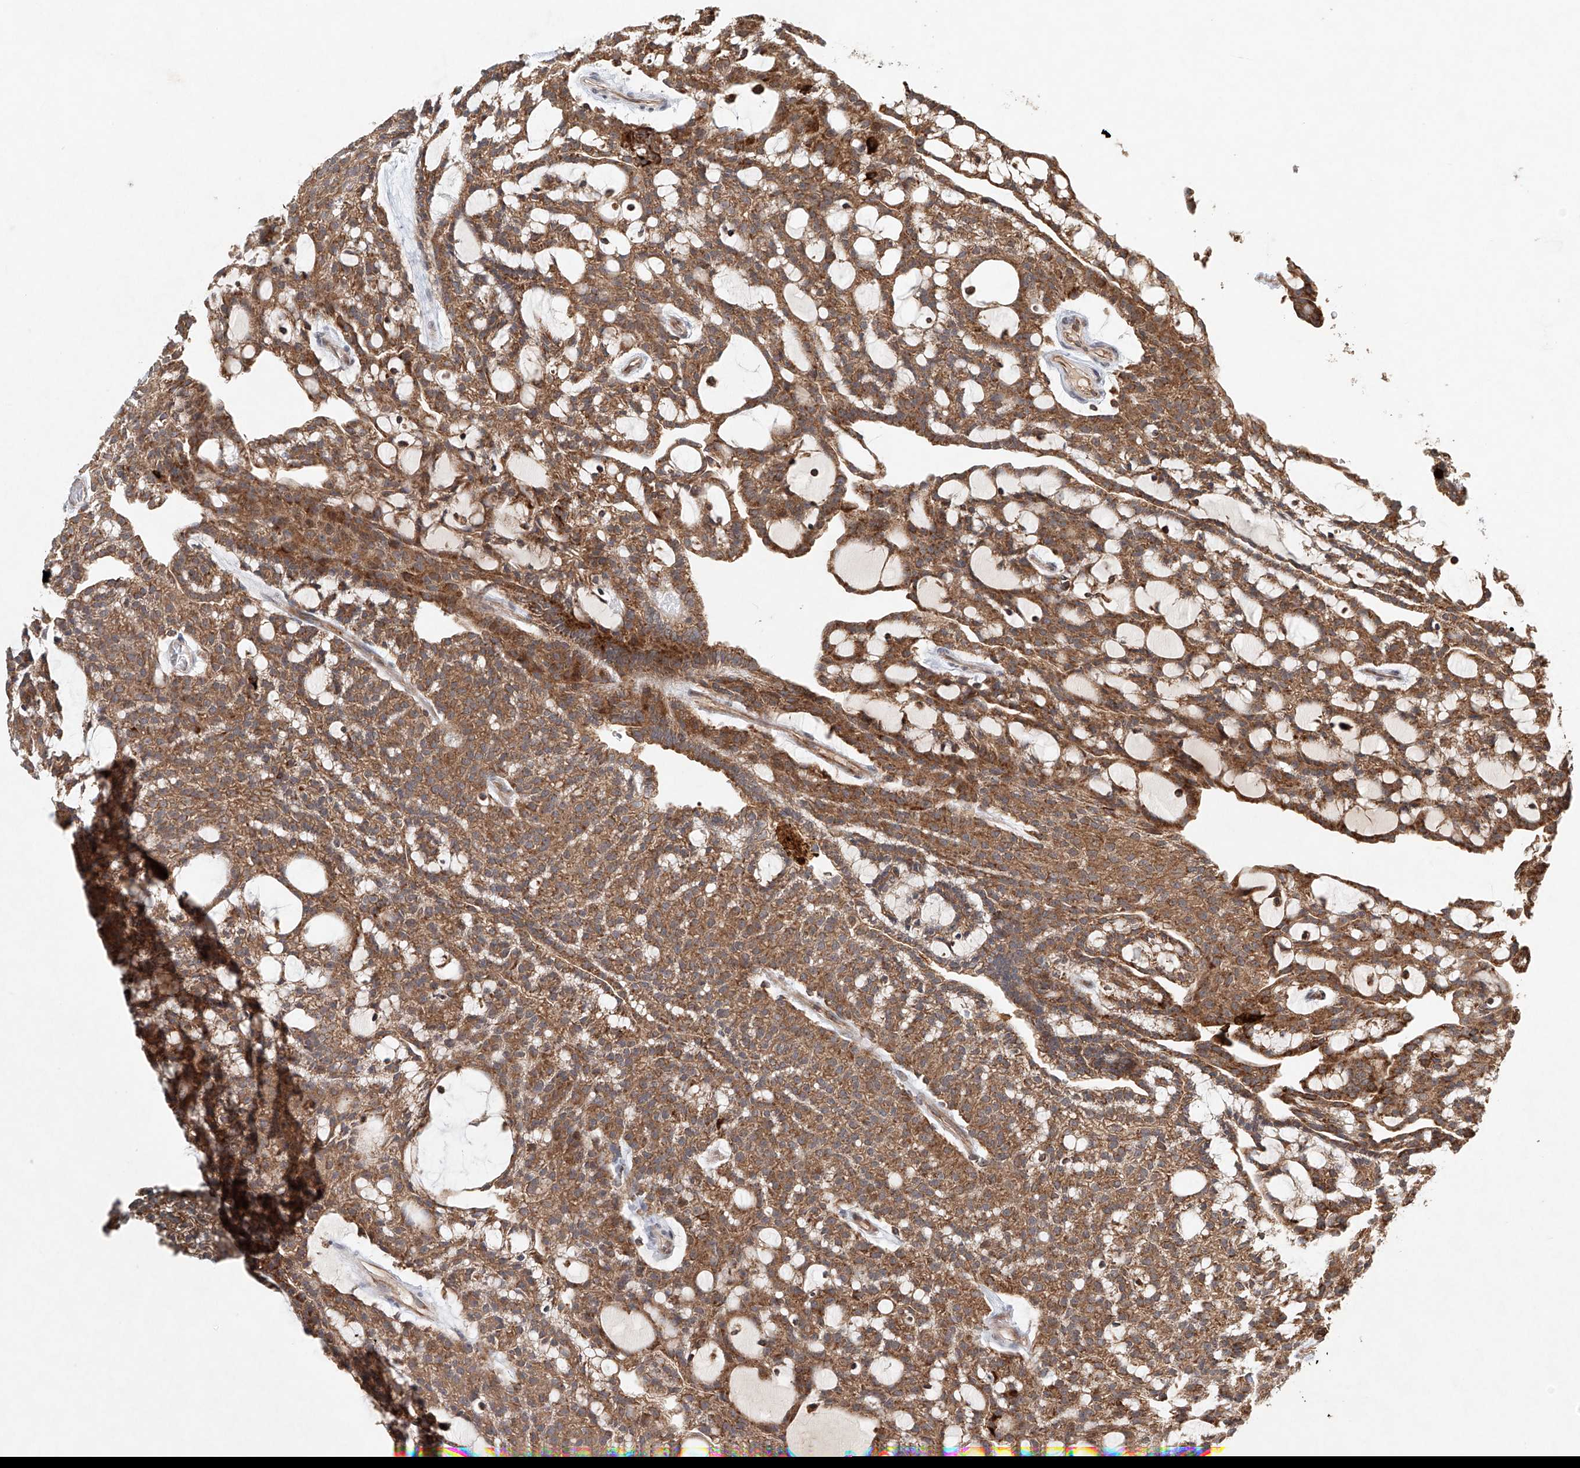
{"staining": {"intensity": "moderate", "quantity": ">75%", "location": "cytoplasmic/membranous"}, "tissue": "renal cancer", "cell_type": "Tumor cells", "image_type": "cancer", "snomed": [{"axis": "morphology", "description": "Adenocarcinoma, NOS"}, {"axis": "topography", "description": "Kidney"}], "caption": "The image shows immunohistochemical staining of renal adenocarcinoma. There is moderate cytoplasmic/membranous expression is identified in approximately >75% of tumor cells.", "gene": "DCAF11", "patient": {"sex": "male", "age": 63}}